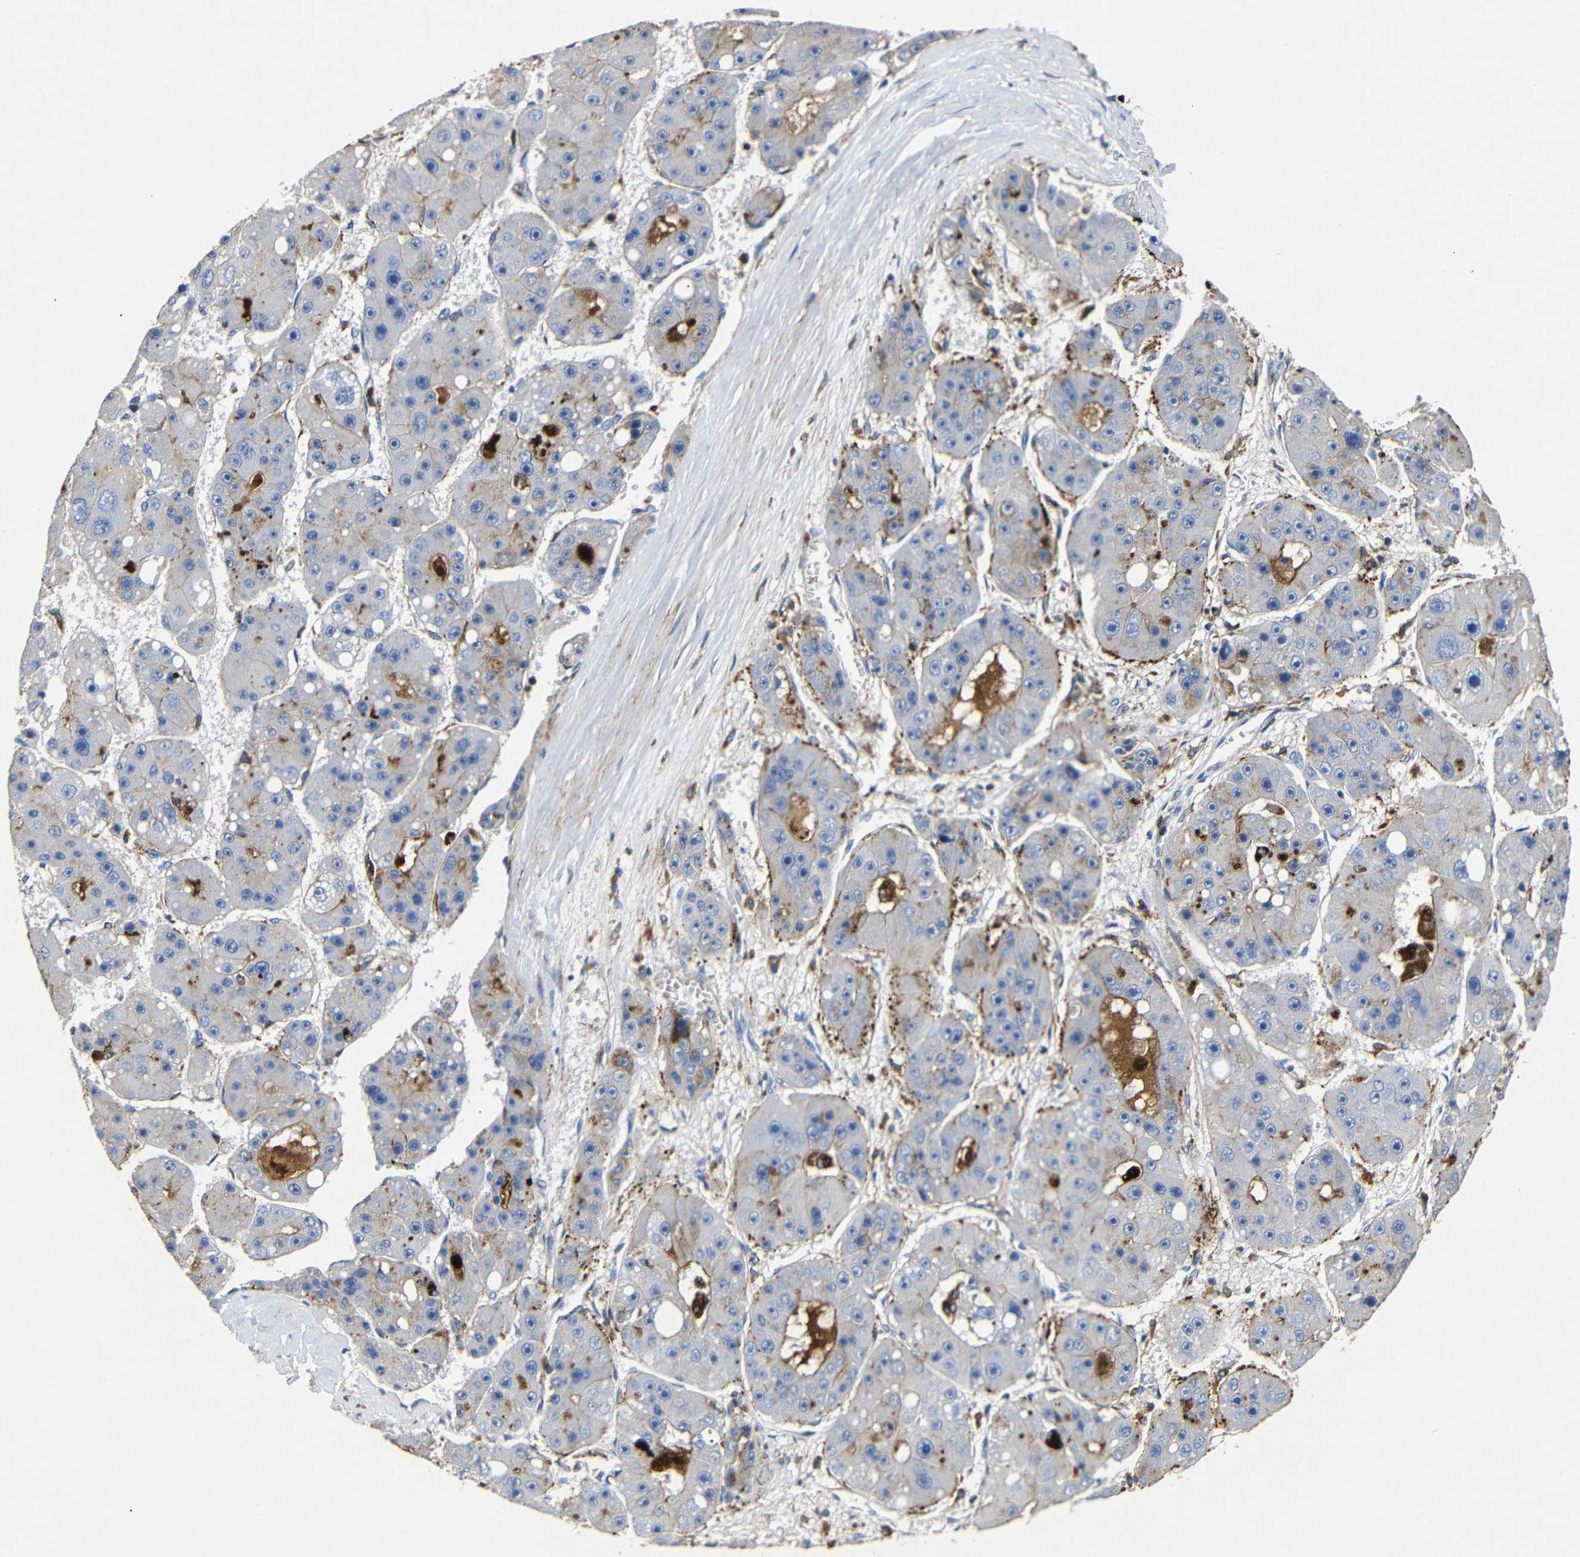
{"staining": {"intensity": "moderate", "quantity": "<25%", "location": "cytoplasmic/membranous"}, "tissue": "liver cancer", "cell_type": "Tumor cells", "image_type": "cancer", "snomed": [{"axis": "morphology", "description": "Carcinoma, Hepatocellular, NOS"}, {"axis": "topography", "description": "Liver"}], "caption": "High-magnification brightfield microscopy of hepatocellular carcinoma (liver) stained with DAB (brown) and counterstained with hematoxylin (blue). tumor cells exhibit moderate cytoplasmic/membranous expression is seen in approximately<25% of cells.", "gene": "SDCBP", "patient": {"sex": "female", "age": 61}}